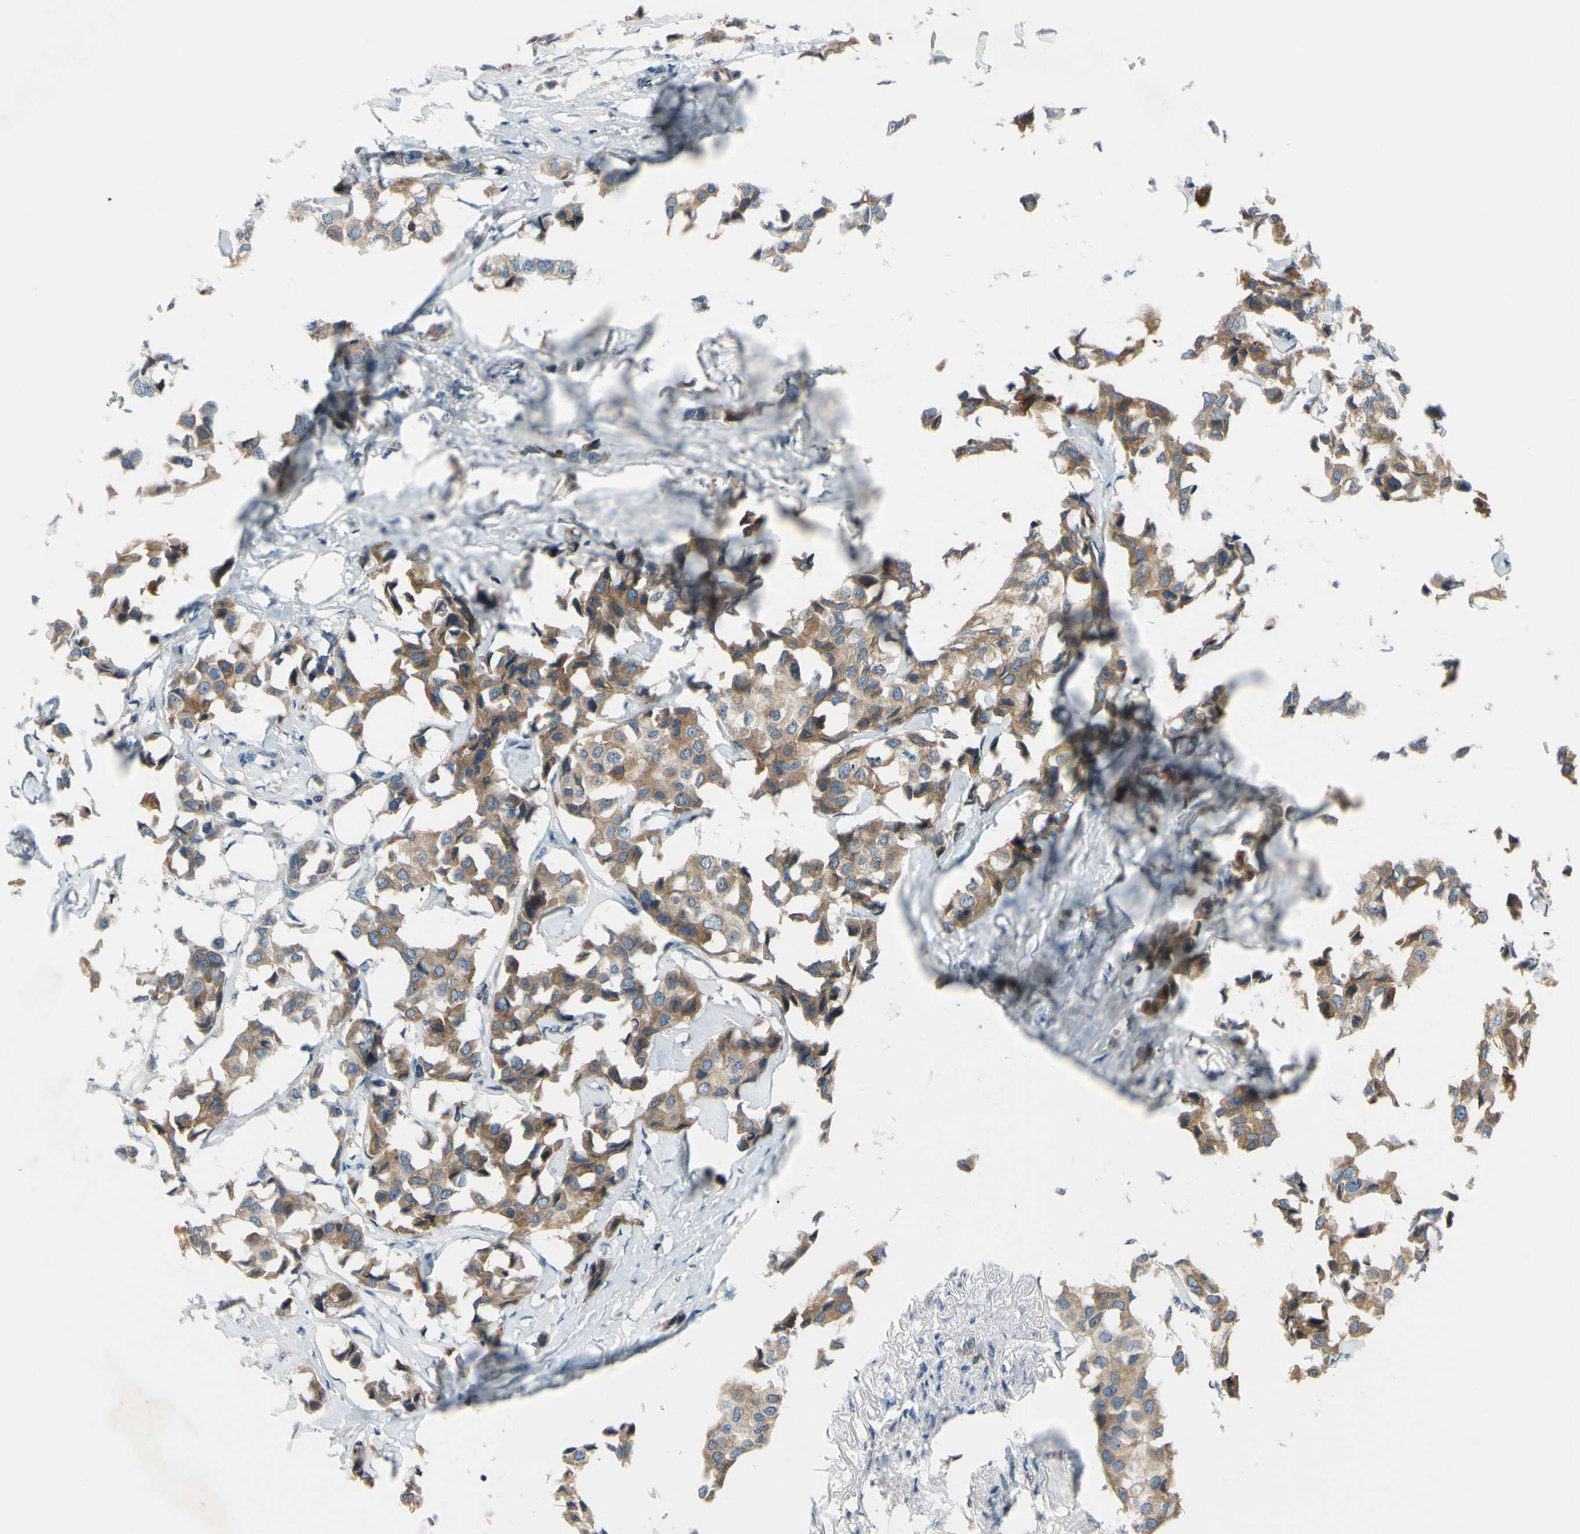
{"staining": {"intensity": "moderate", "quantity": ">75%", "location": "cytoplasmic/membranous"}, "tissue": "breast cancer", "cell_type": "Tumor cells", "image_type": "cancer", "snomed": [{"axis": "morphology", "description": "Duct carcinoma"}, {"axis": "topography", "description": "Breast"}], "caption": "Tumor cells demonstrate medium levels of moderate cytoplasmic/membranous expression in about >75% of cells in invasive ductal carcinoma (breast). The protein of interest is shown in brown color, while the nuclei are stained blue.", "gene": "PRXL2A", "patient": {"sex": "female", "age": 80}}